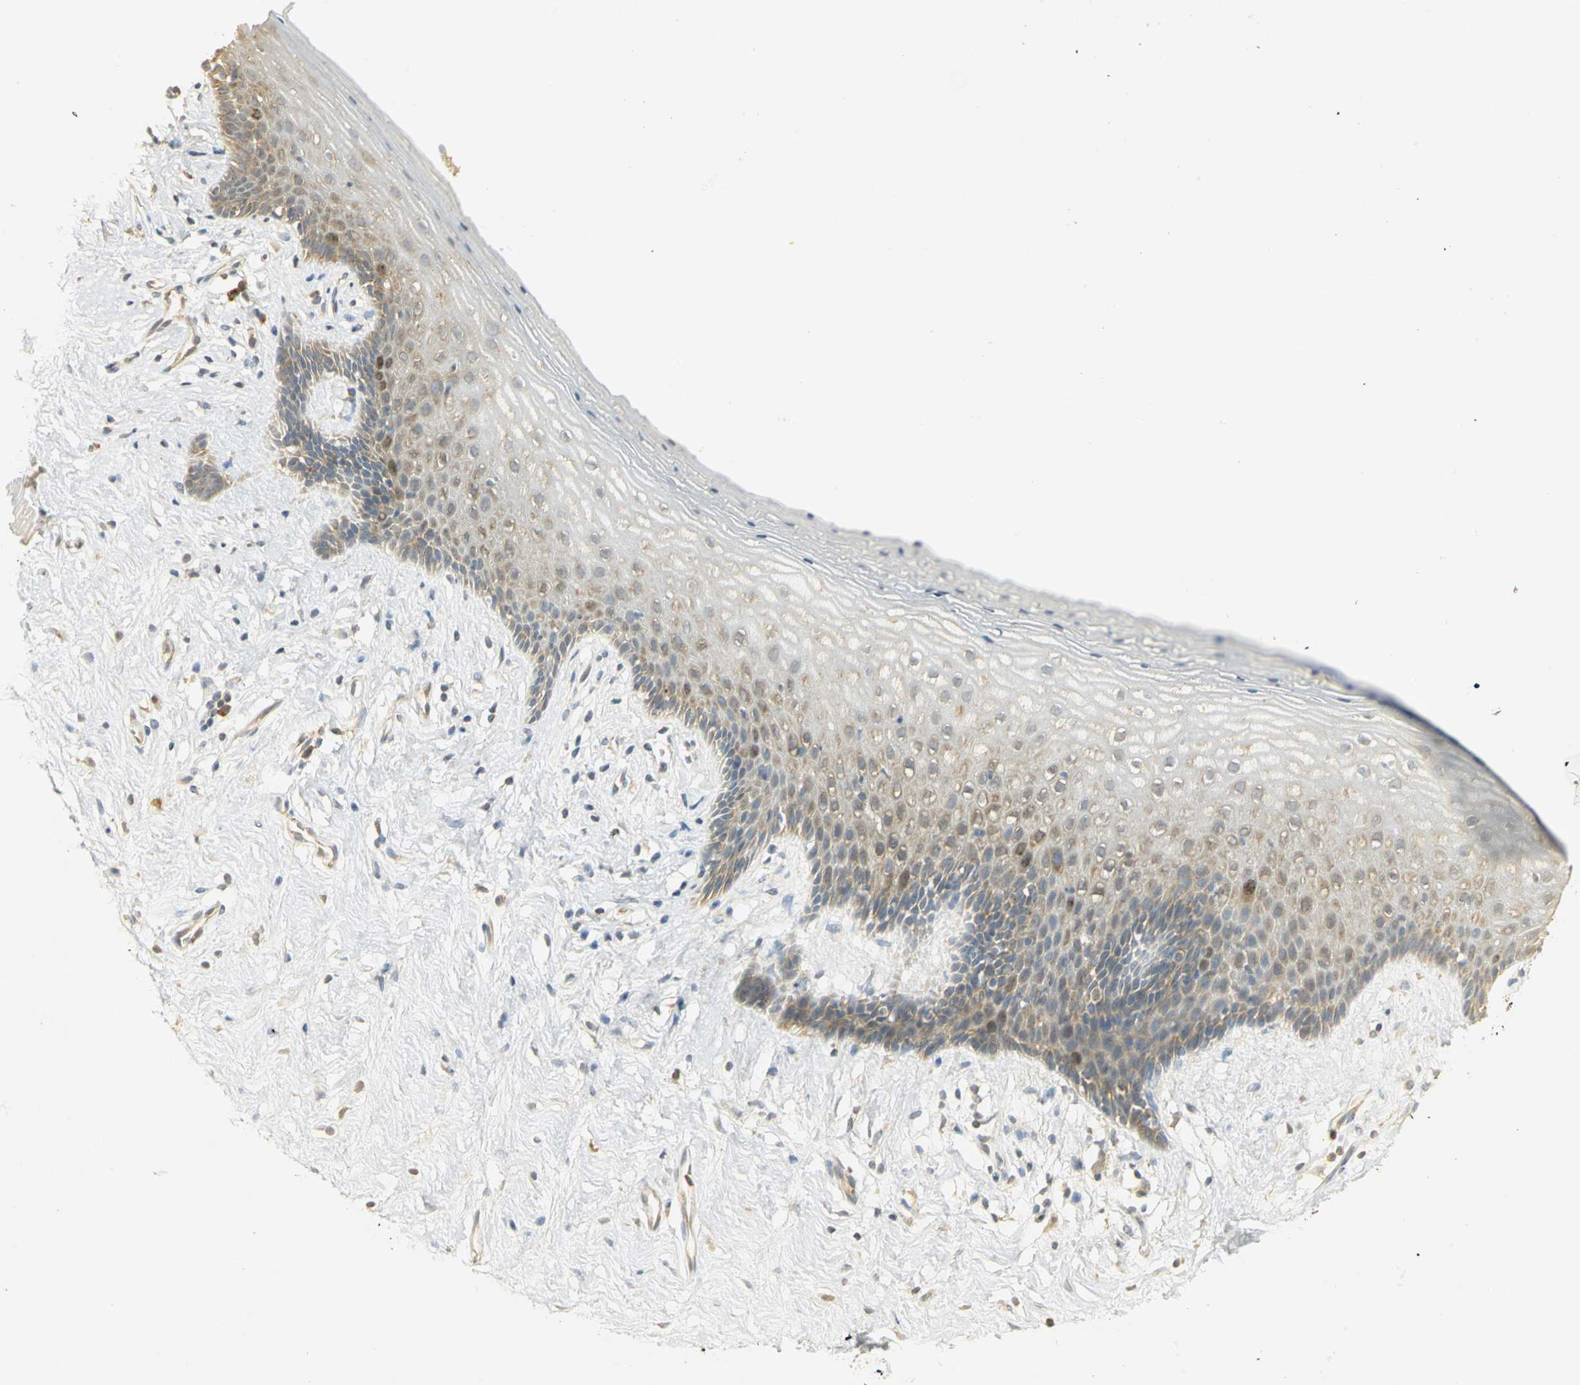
{"staining": {"intensity": "moderate", "quantity": "25%-75%", "location": "cytoplasmic/membranous"}, "tissue": "vagina", "cell_type": "Squamous epithelial cells", "image_type": "normal", "snomed": [{"axis": "morphology", "description": "Normal tissue, NOS"}, {"axis": "topography", "description": "Vagina"}], "caption": "Brown immunohistochemical staining in normal vagina exhibits moderate cytoplasmic/membranous expression in approximately 25%-75% of squamous epithelial cells.", "gene": "RARS1", "patient": {"sex": "female", "age": 44}}